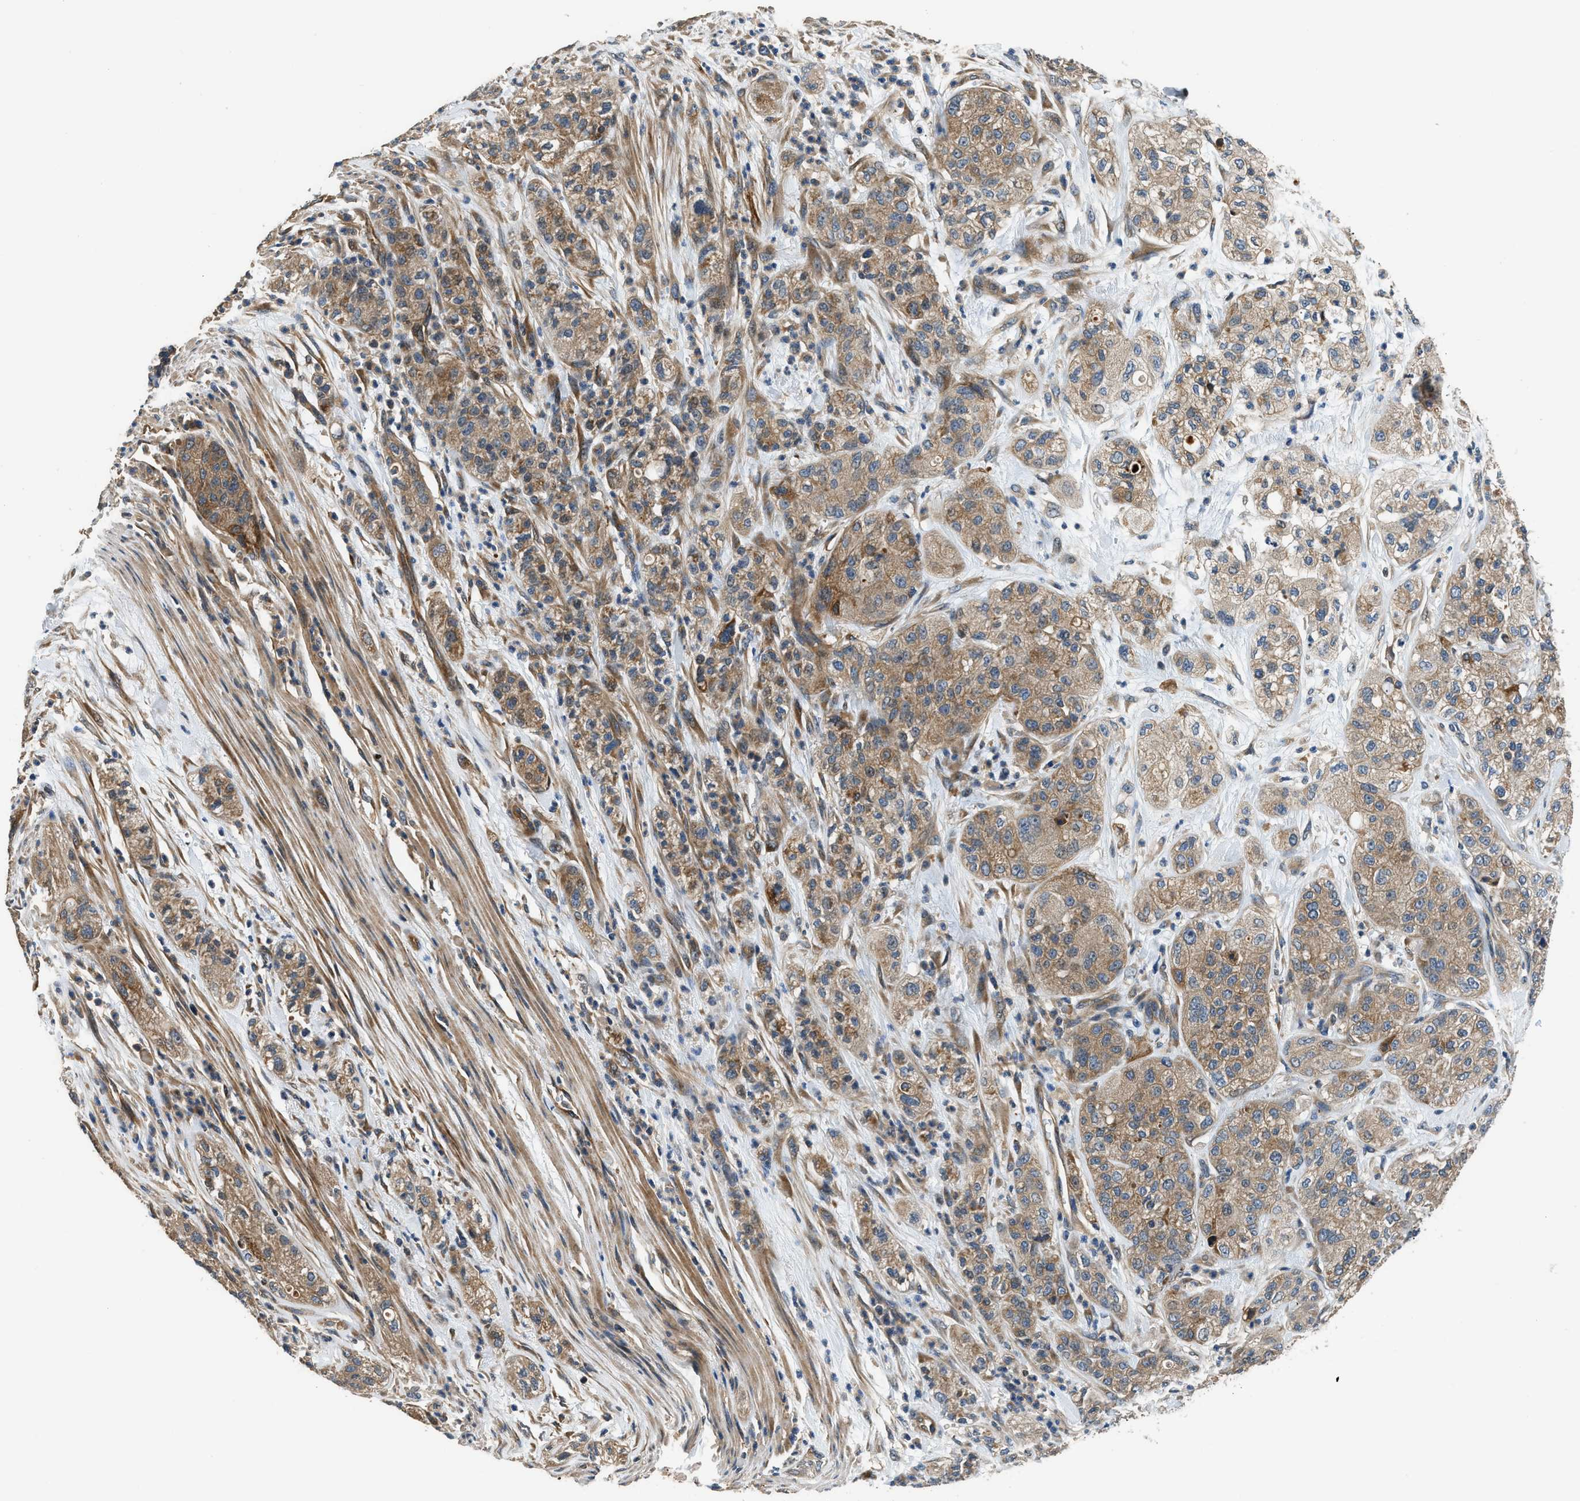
{"staining": {"intensity": "moderate", "quantity": ">75%", "location": "cytoplasmic/membranous"}, "tissue": "pancreatic cancer", "cell_type": "Tumor cells", "image_type": "cancer", "snomed": [{"axis": "morphology", "description": "Adenocarcinoma, NOS"}, {"axis": "topography", "description": "Pancreas"}], "caption": "Immunohistochemistry (IHC) (DAB) staining of pancreatic cancer (adenocarcinoma) displays moderate cytoplasmic/membranous protein expression in approximately >75% of tumor cells.", "gene": "IL3RA", "patient": {"sex": "female", "age": 78}}